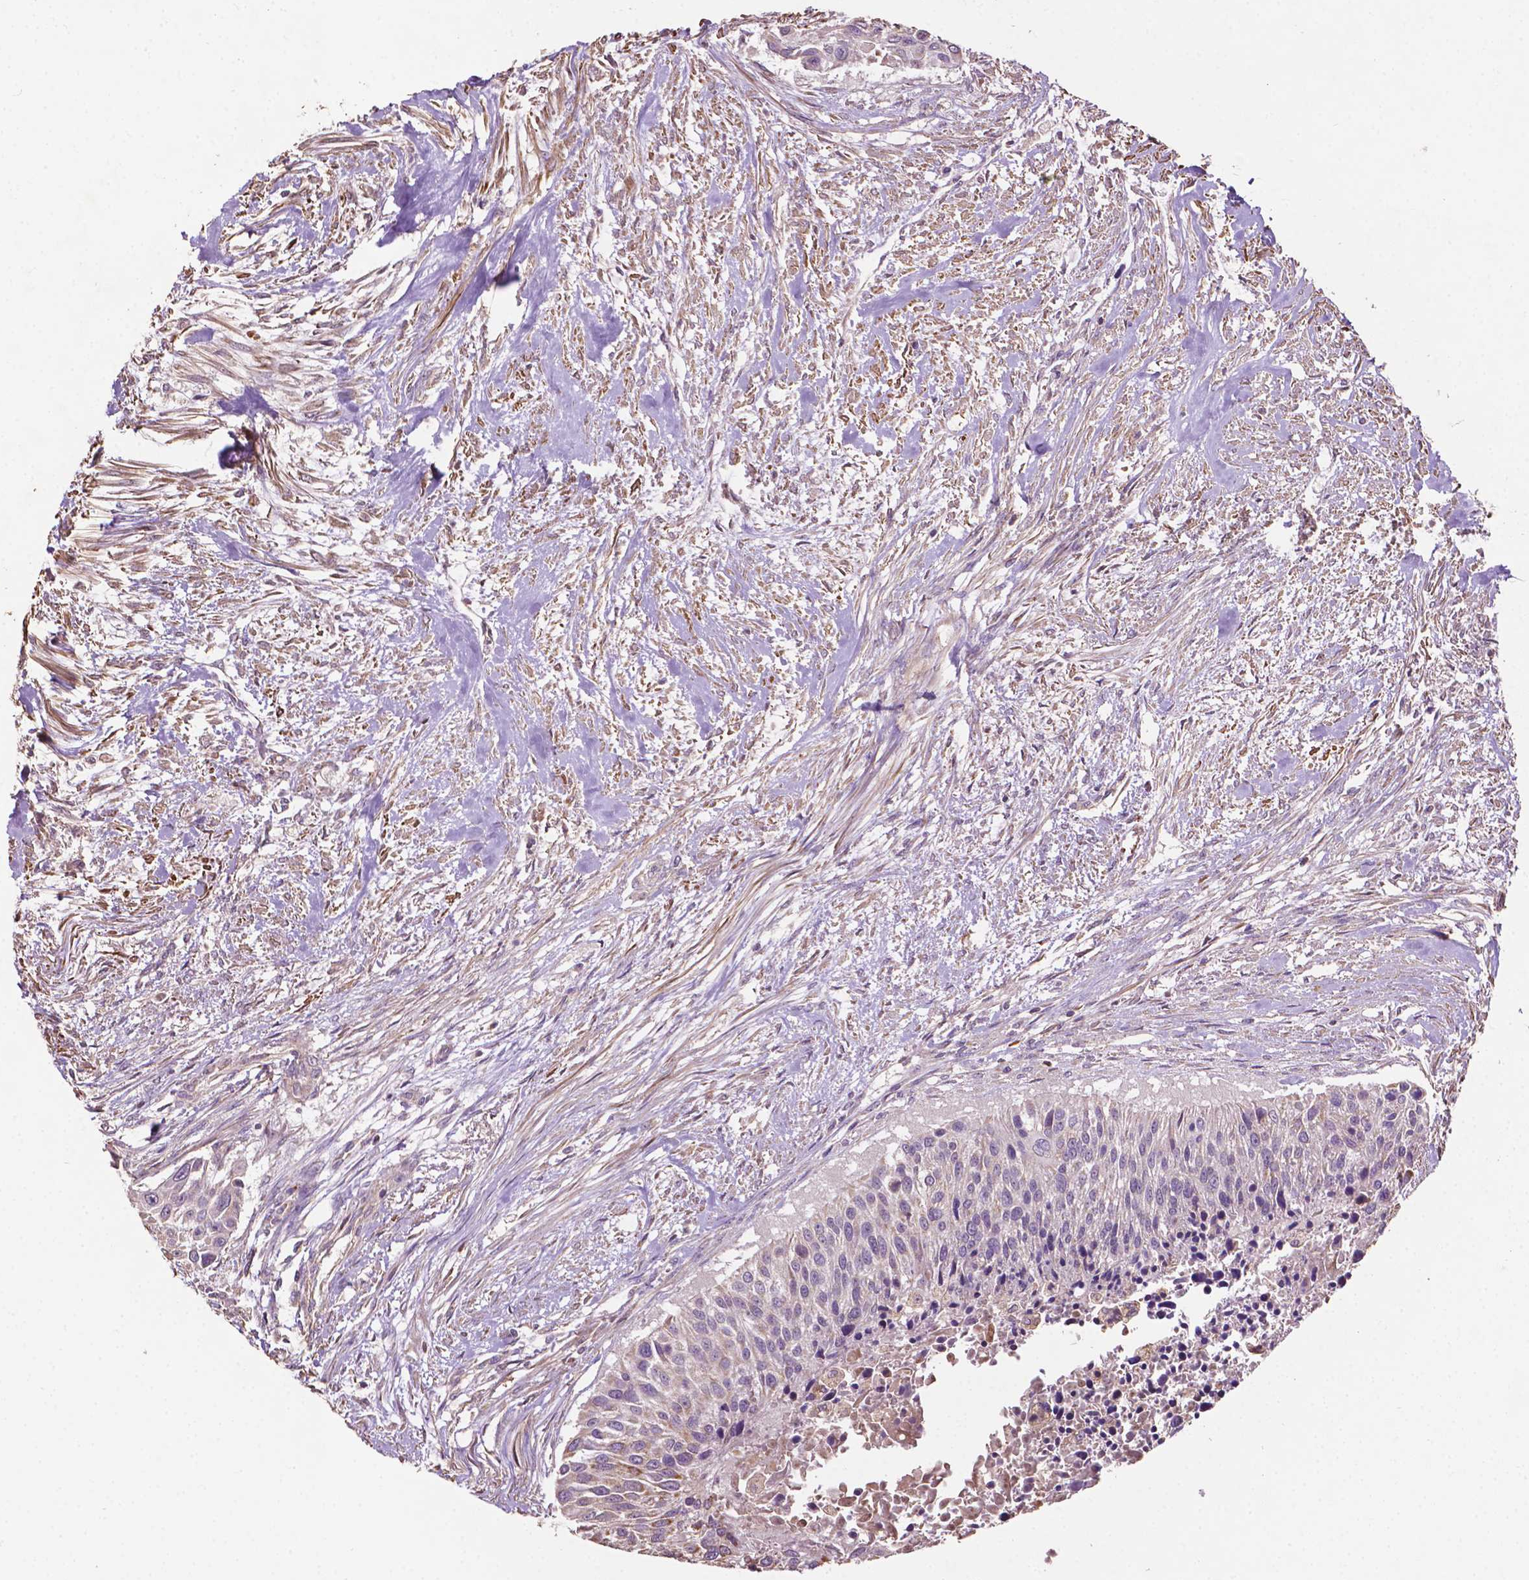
{"staining": {"intensity": "negative", "quantity": "none", "location": "none"}, "tissue": "urothelial cancer", "cell_type": "Tumor cells", "image_type": "cancer", "snomed": [{"axis": "morphology", "description": "Urothelial carcinoma, NOS"}, {"axis": "topography", "description": "Urinary bladder"}], "caption": "A micrograph of human transitional cell carcinoma is negative for staining in tumor cells.", "gene": "LRR1", "patient": {"sex": "male", "age": 55}}